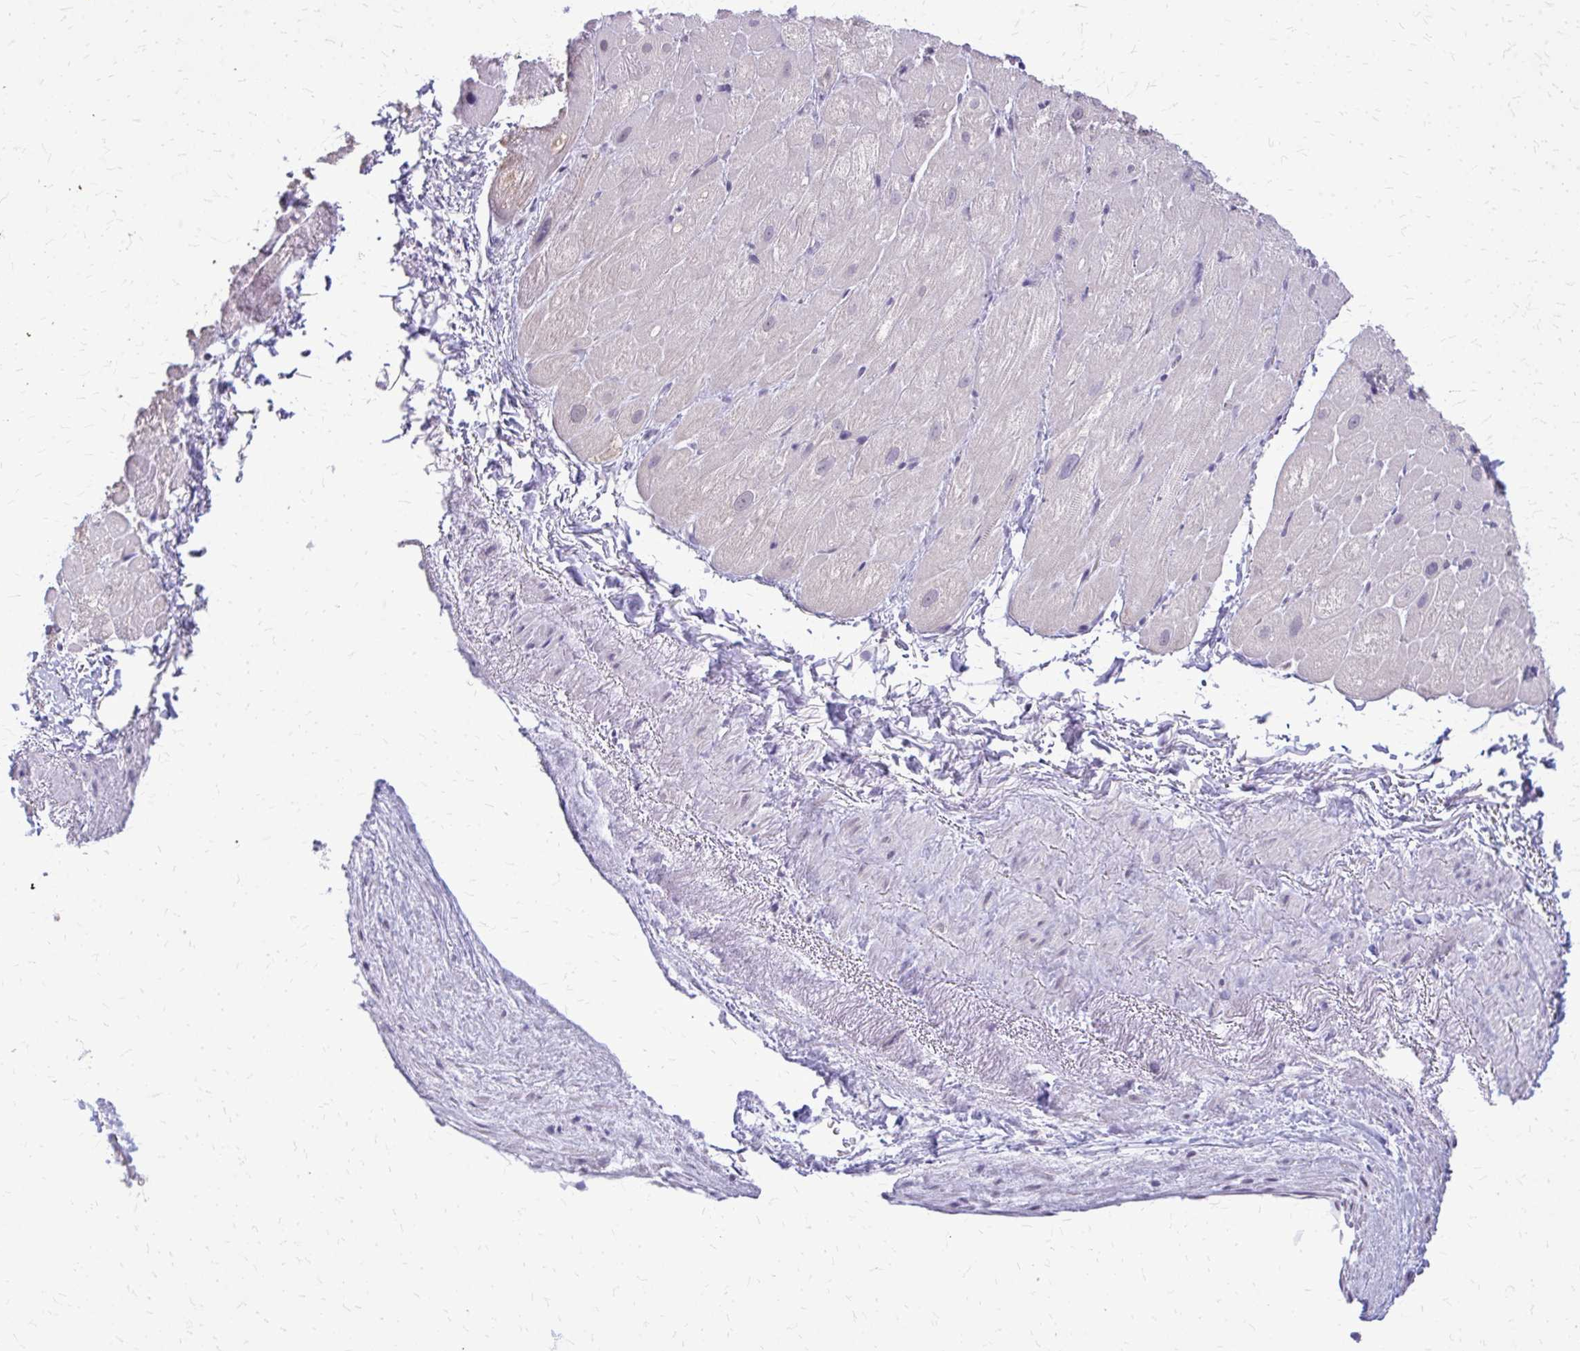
{"staining": {"intensity": "negative", "quantity": "none", "location": "none"}, "tissue": "heart muscle", "cell_type": "Cardiomyocytes", "image_type": "normal", "snomed": [{"axis": "morphology", "description": "Normal tissue, NOS"}, {"axis": "topography", "description": "Heart"}], "caption": "There is no significant staining in cardiomyocytes of heart muscle. (Brightfield microscopy of DAB (3,3'-diaminobenzidine) IHC at high magnification).", "gene": "PLCB1", "patient": {"sex": "male", "age": 62}}